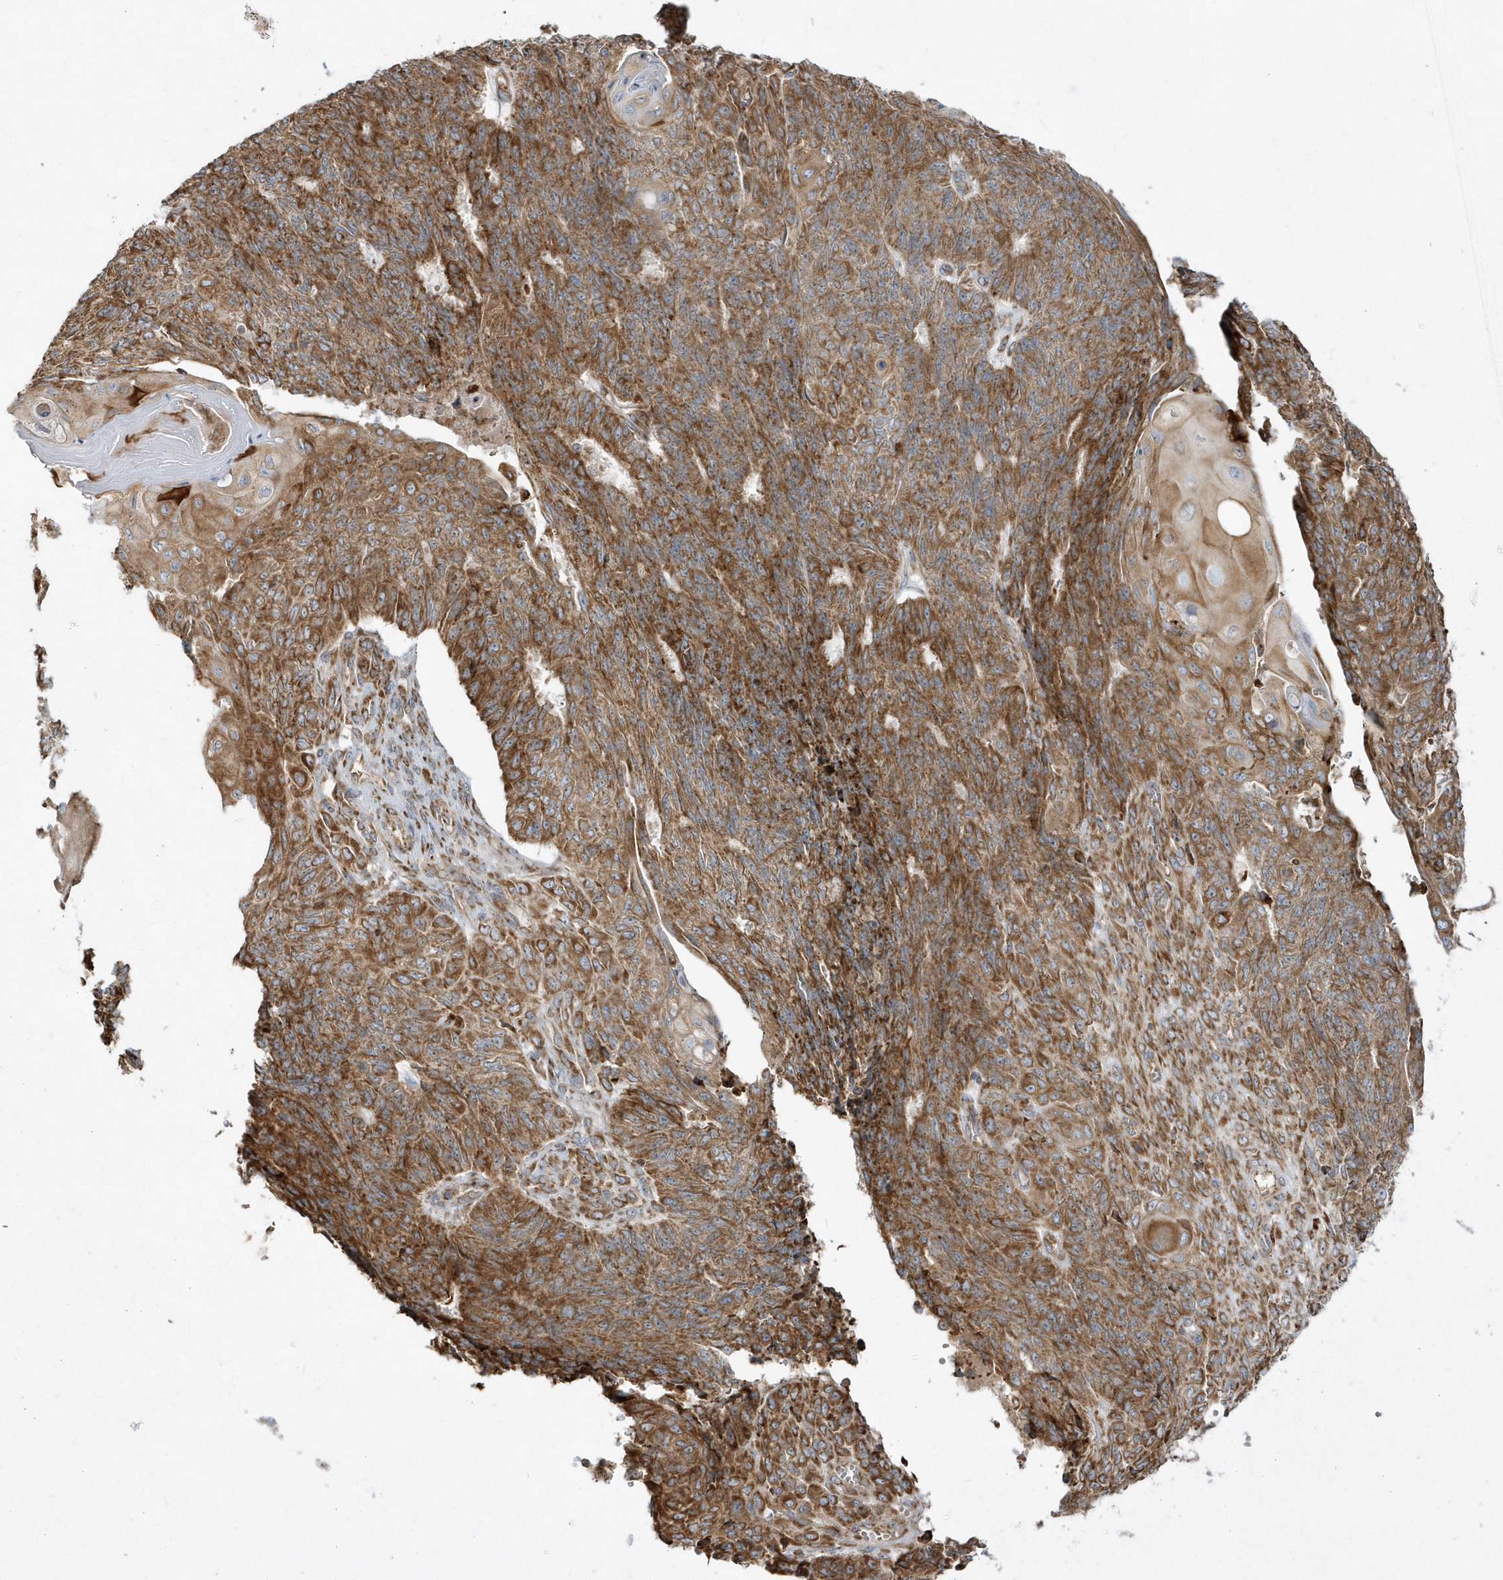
{"staining": {"intensity": "moderate", "quantity": ">75%", "location": "cytoplasmic/membranous"}, "tissue": "endometrial cancer", "cell_type": "Tumor cells", "image_type": "cancer", "snomed": [{"axis": "morphology", "description": "Adenocarcinoma, NOS"}, {"axis": "topography", "description": "Endometrium"}], "caption": "The photomicrograph demonstrates a brown stain indicating the presence of a protein in the cytoplasmic/membranous of tumor cells in endometrial cancer (adenocarcinoma).", "gene": "SH3BP2", "patient": {"sex": "female", "age": 32}}